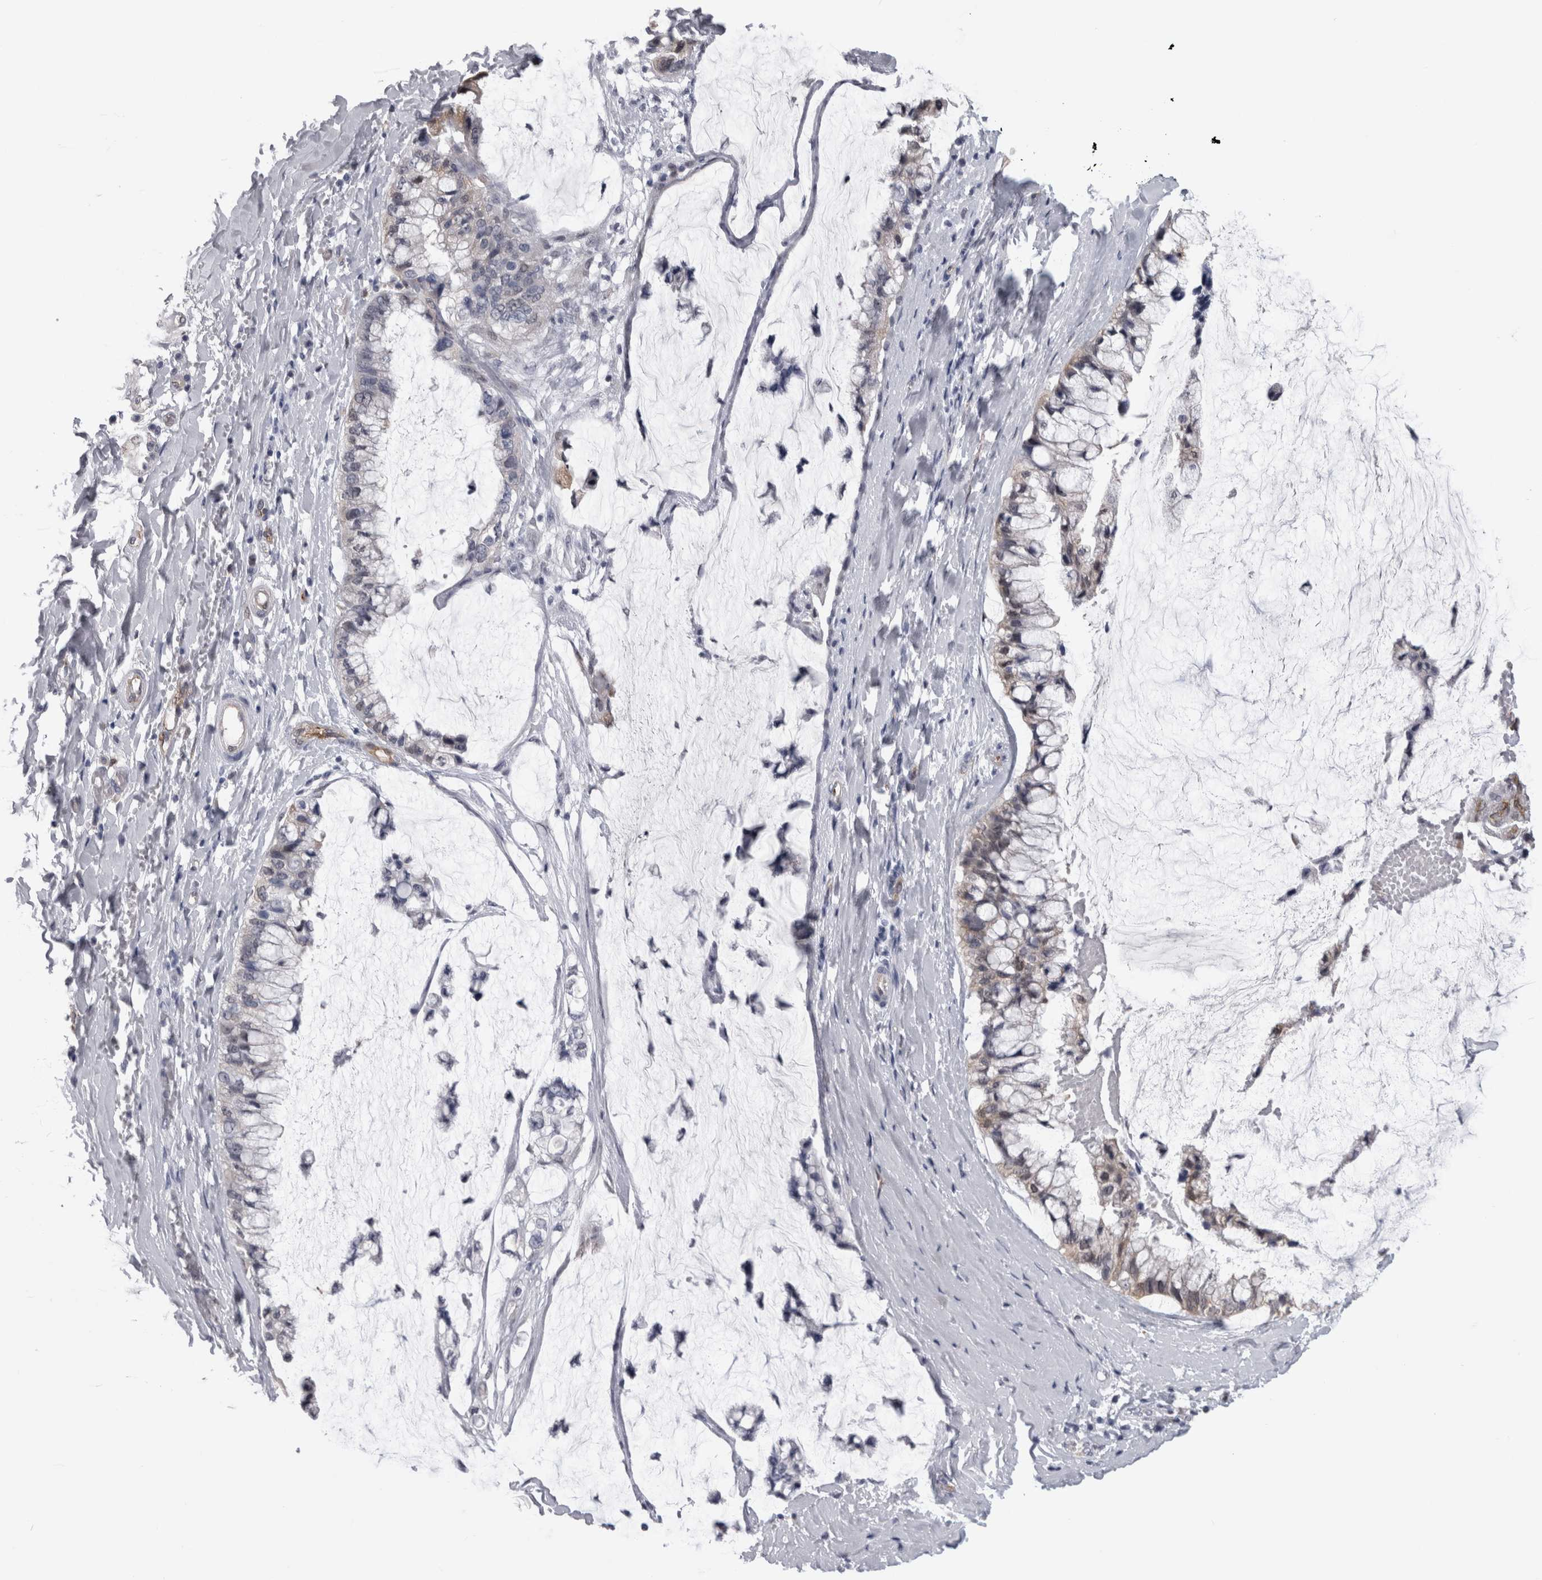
{"staining": {"intensity": "negative", "quantity": "none", "location": "none"}, "tissue": "ovarian cancer", "cell_type": "Tumor cells", "image_type": "cancer", "snomed": [{"axis": "morphology", "description": "Cystadenocarcinoma, mucinous, NOS"}, {"axis": "topography", "description": "Ovary"}], "caption": "A micrograph of human ovarian cancer (mucinous cystadenocarcinoma) is negative for staining in tumor cells.", "gene": "ACOT7", "patient": {"sex": "female", "age": 39}}